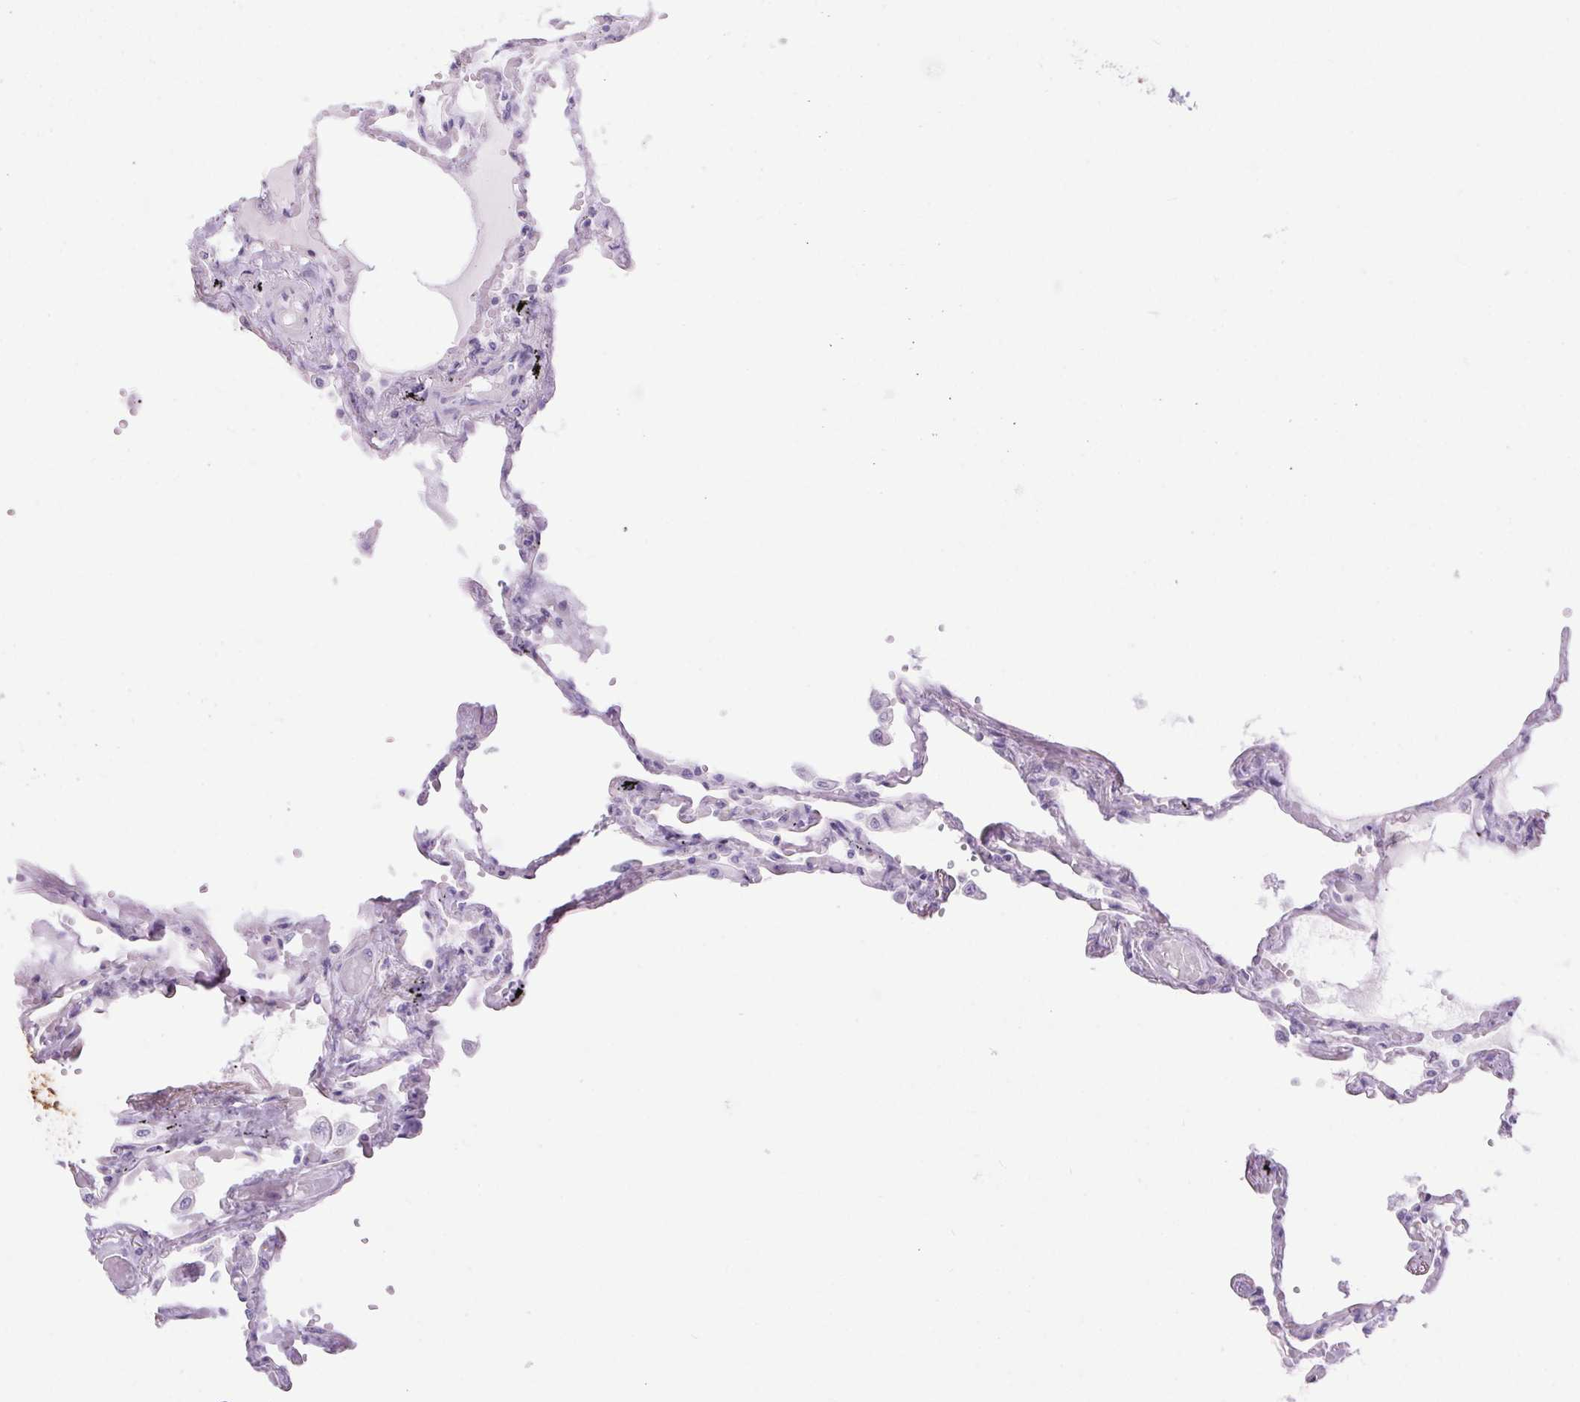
{"staining": {"intensity": "negative", "quantity": "none", "location": "none"}, "tissue": "lung", "cell_type": "Alveolar cells", "image_type": "normal", "snomed": [{"axis": "morphology", "description": "Normal tissue, NOS"}, {"axis": "morphology", "description": "Adenocarcinoma, NOS"}, {"axis": "topography", "description": "Cartilage tissue"}, {"axis": "topography", "description": "Lung"}], "caption": "High magnification brightfield microscopy of normal lung stained with DAB (3,3'-diaminobenzidine) (brown) and counterstained with hematoxylin (blue): alveolar cells show no significant staining. (Brightfield microscopy of DAB IHC at high magnification).", "gene": "ERP27", "patient": {"sex": "female", "age": 67}}